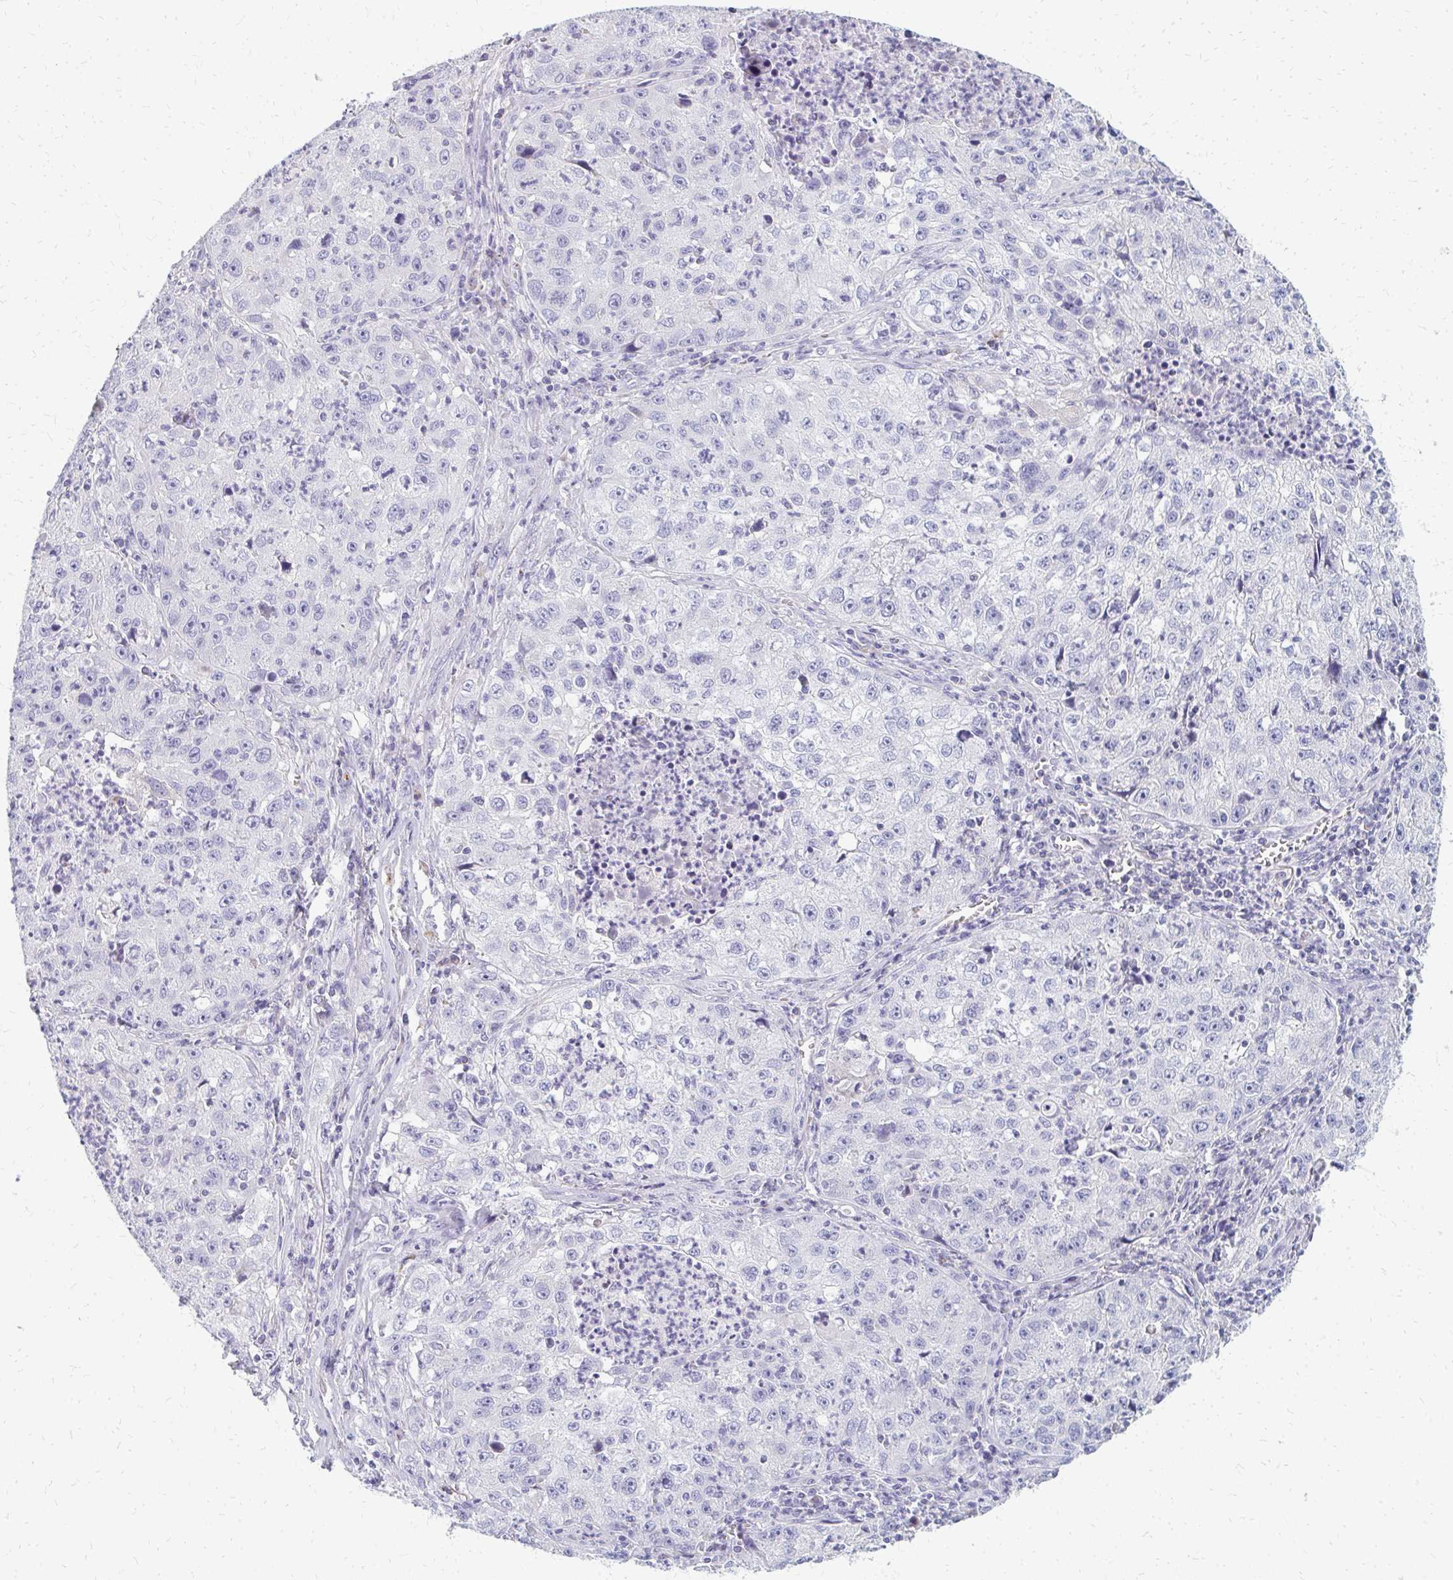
{"staining": {"intensity": "negative", "quantity": "none", "location": "none"}, "tissue": "lung cancer", "cell_type": "Tumor cells", "image_type": "cancer", "snomed": [{"axis": "morphology", "description": "Squamous cell carcinoma, NOS"}, {"axis": "topography", "description": "Lung"}], "caption": "High magnification brightfield microscopy of lung squamous cell carcinoma stained with DAB (brown) and counterstained with hematoxylin (blue): tumor cells show no significant expression.", "gene": "OR10V1", "patient": {"sex": "male", "age": 71}}